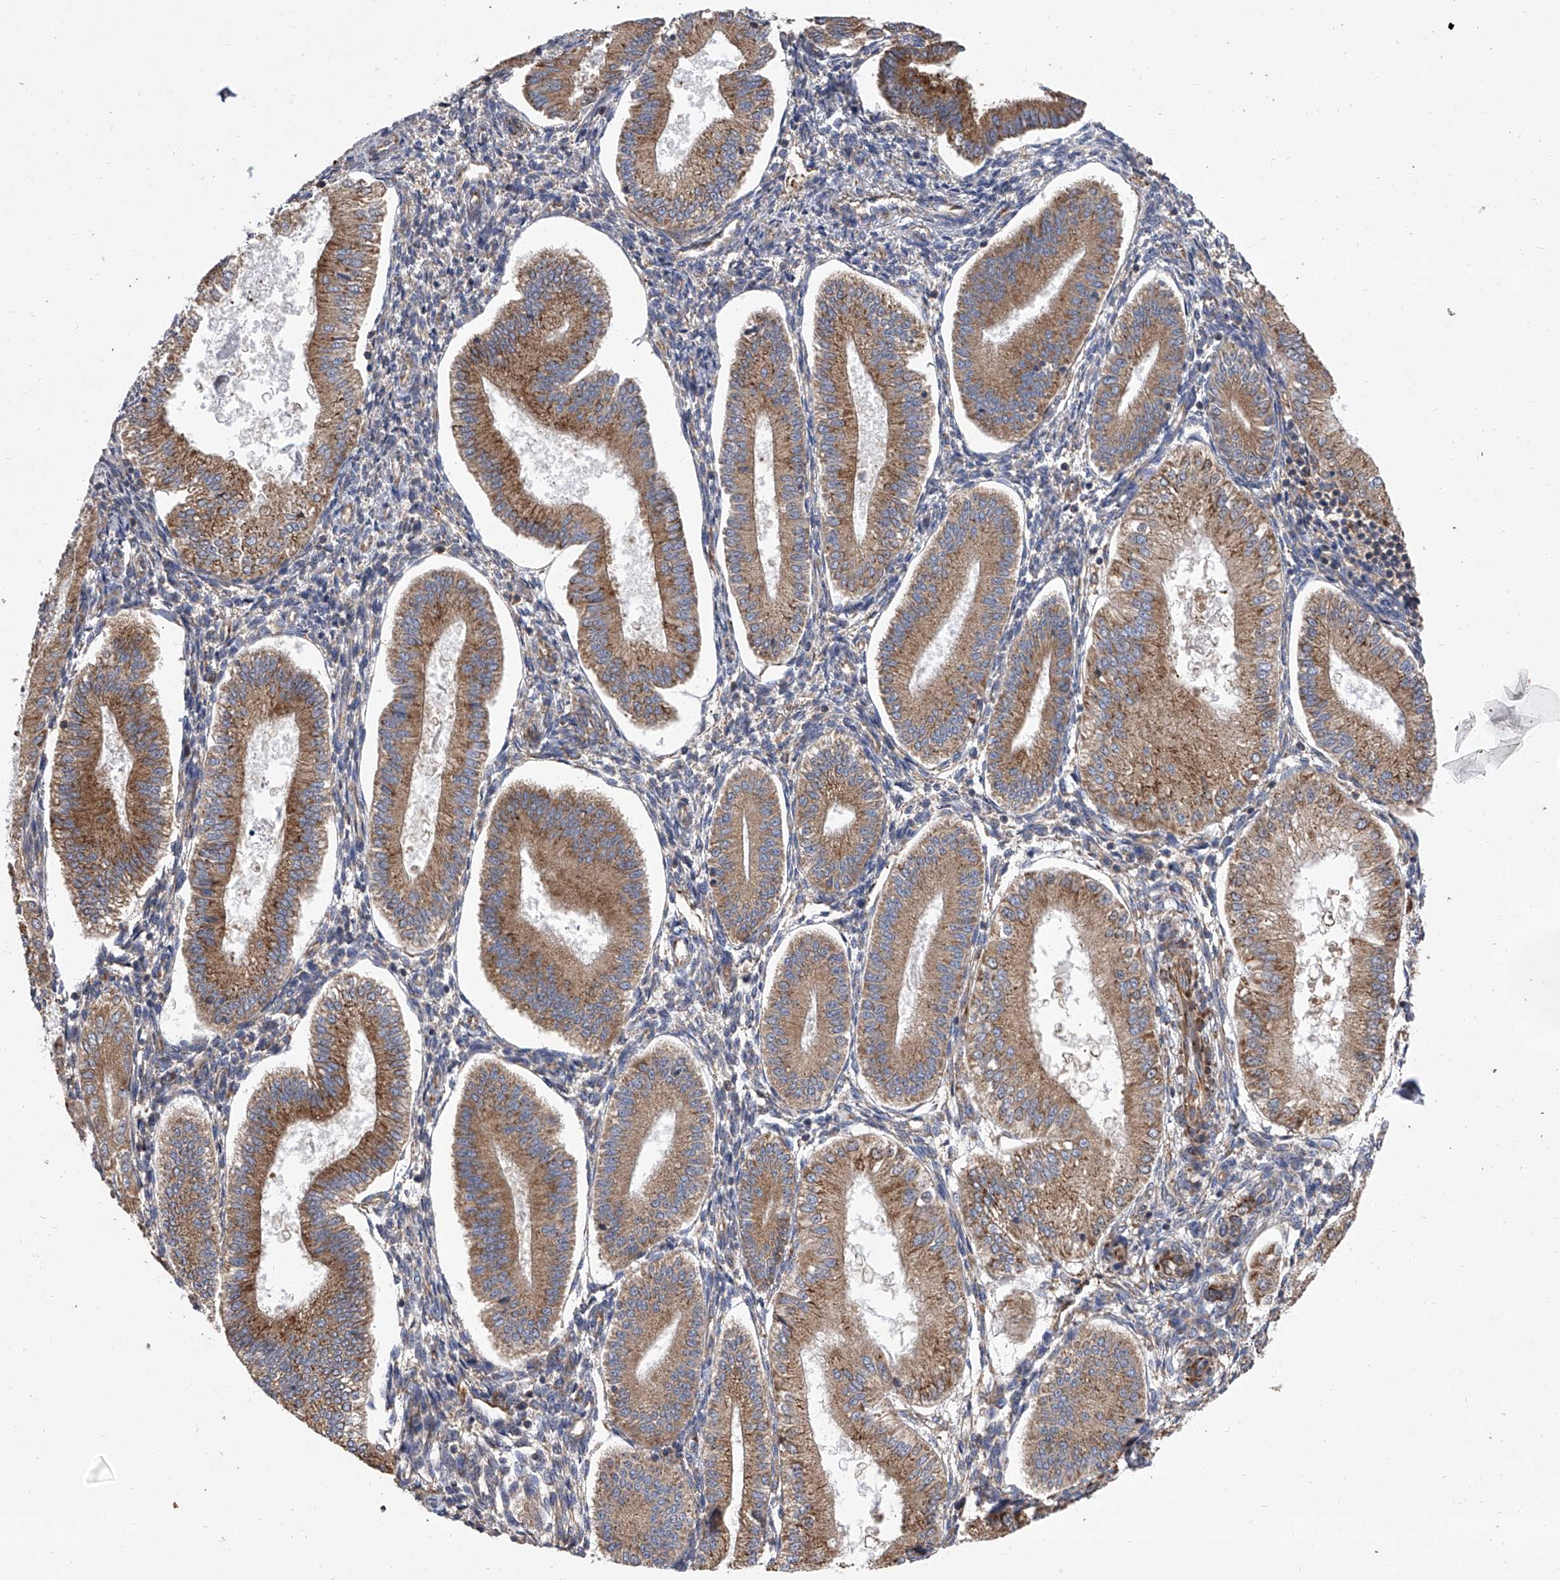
{"staining": {"intensity": "moderate", "quantity": "<25%", "location": "cytoplasmic/membranous"}, "tissue": "endometrium", "cell_type": "Cells in endometrial stroma", "image_type": "normal", "snomed": [{"axis": "morphology", "description": "Normal tissue, NOS"}, {"axis": "topography", "description": "Endometrium"}], "caption": "Moderate cytoplasmic/membranous expression for a protein is appreciated in about <25% of cells in endometrial stroma of benign endometrium using immunohistochemistry.", "gene": "EIF2S2", "patient": {"sex": "female", "age": 39}}